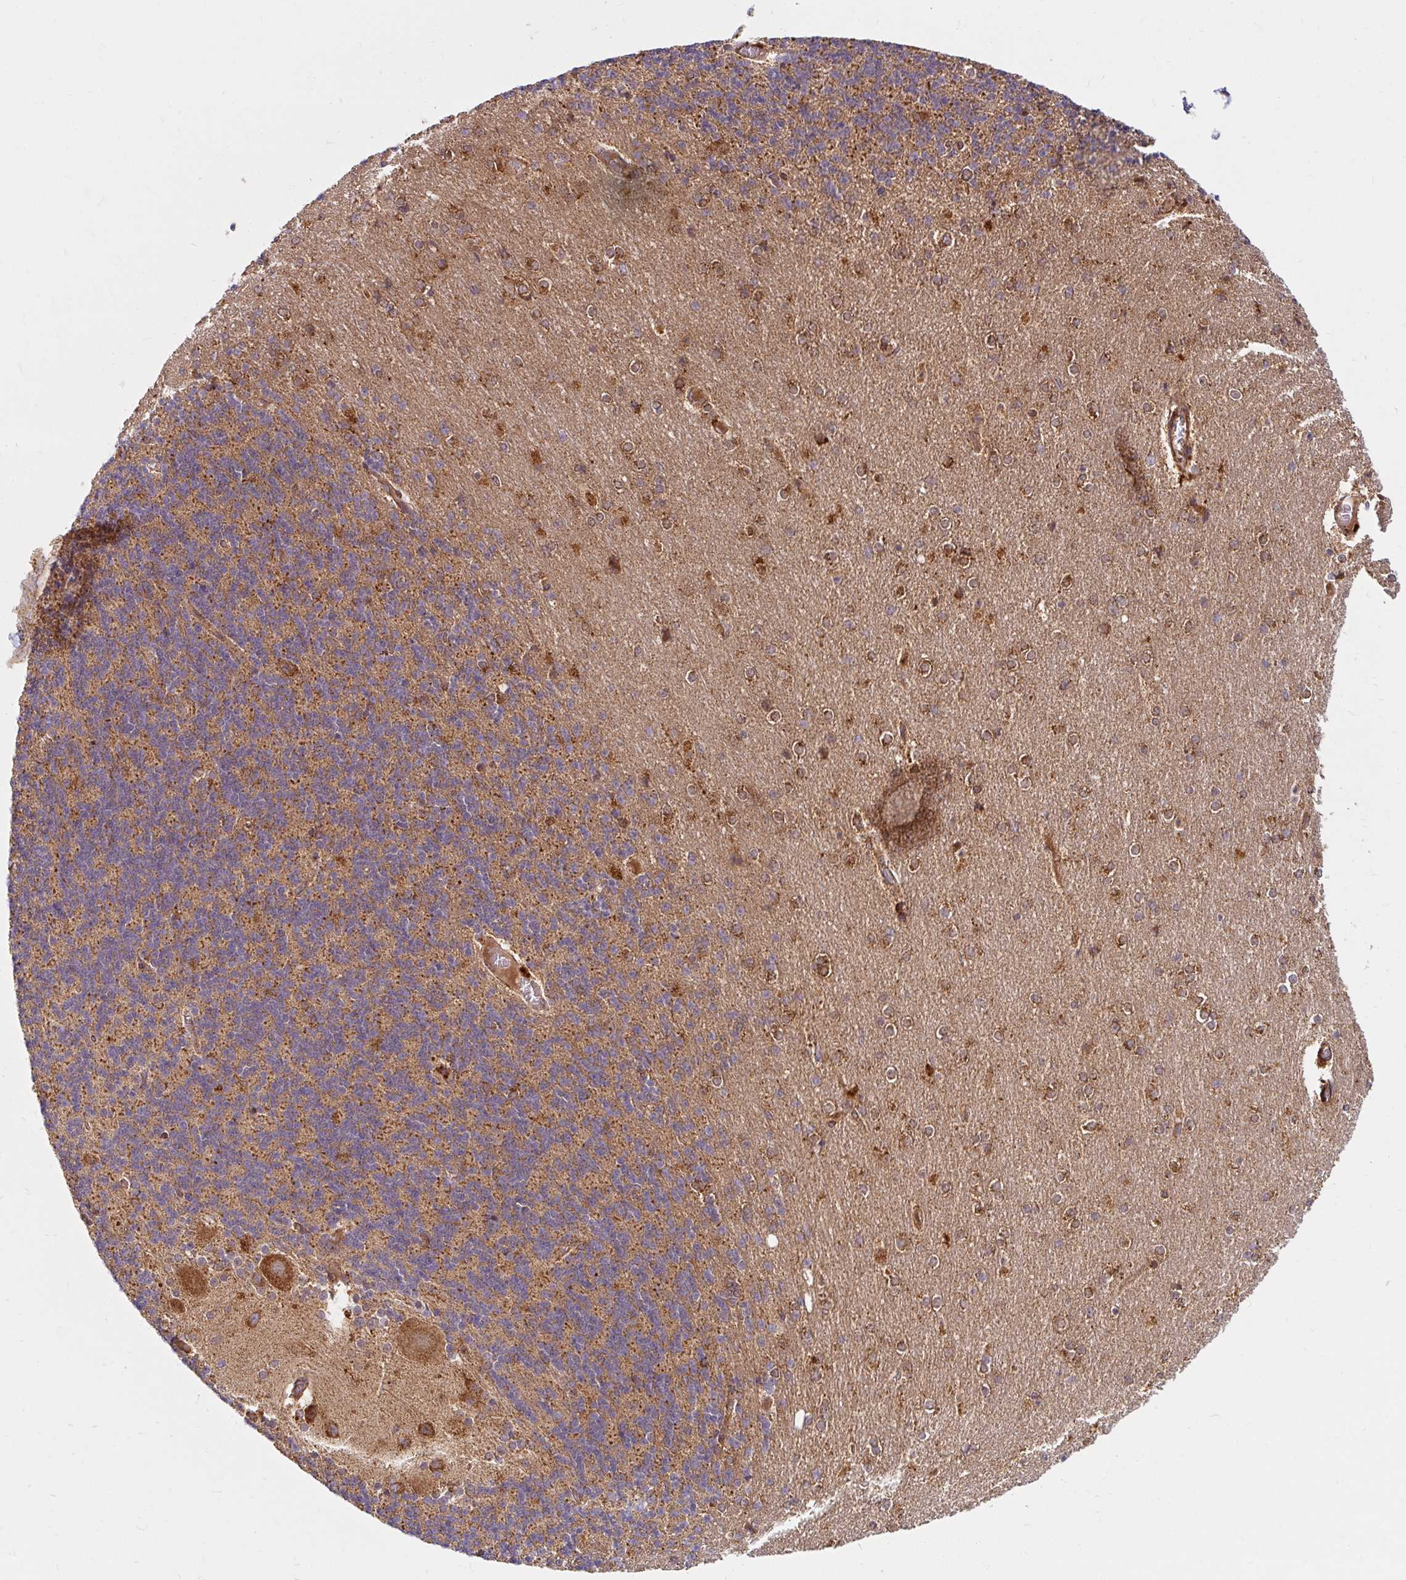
{"staining": {"intensity": "moderate", "quantity": ">75%", "location": "cytoplasmic/membranous"}, "tissue": "cerebellum", "cell_type": "Cells in granular layer", "image_type": "normal", "snomed": [{"axis": "morphology", "description": "Normal tissue, NOS"}, {"axis": "topography", "description": "Cerebellum"}], "caption": "This is a histology image of immunohistochemistry staining of unremarkable cerebellum, which shows moderate expression in the cytoplasmic/membranous of cells in granular layer.", "gene": "BTF3", "patient": {"sex": "female", "age": 54}}